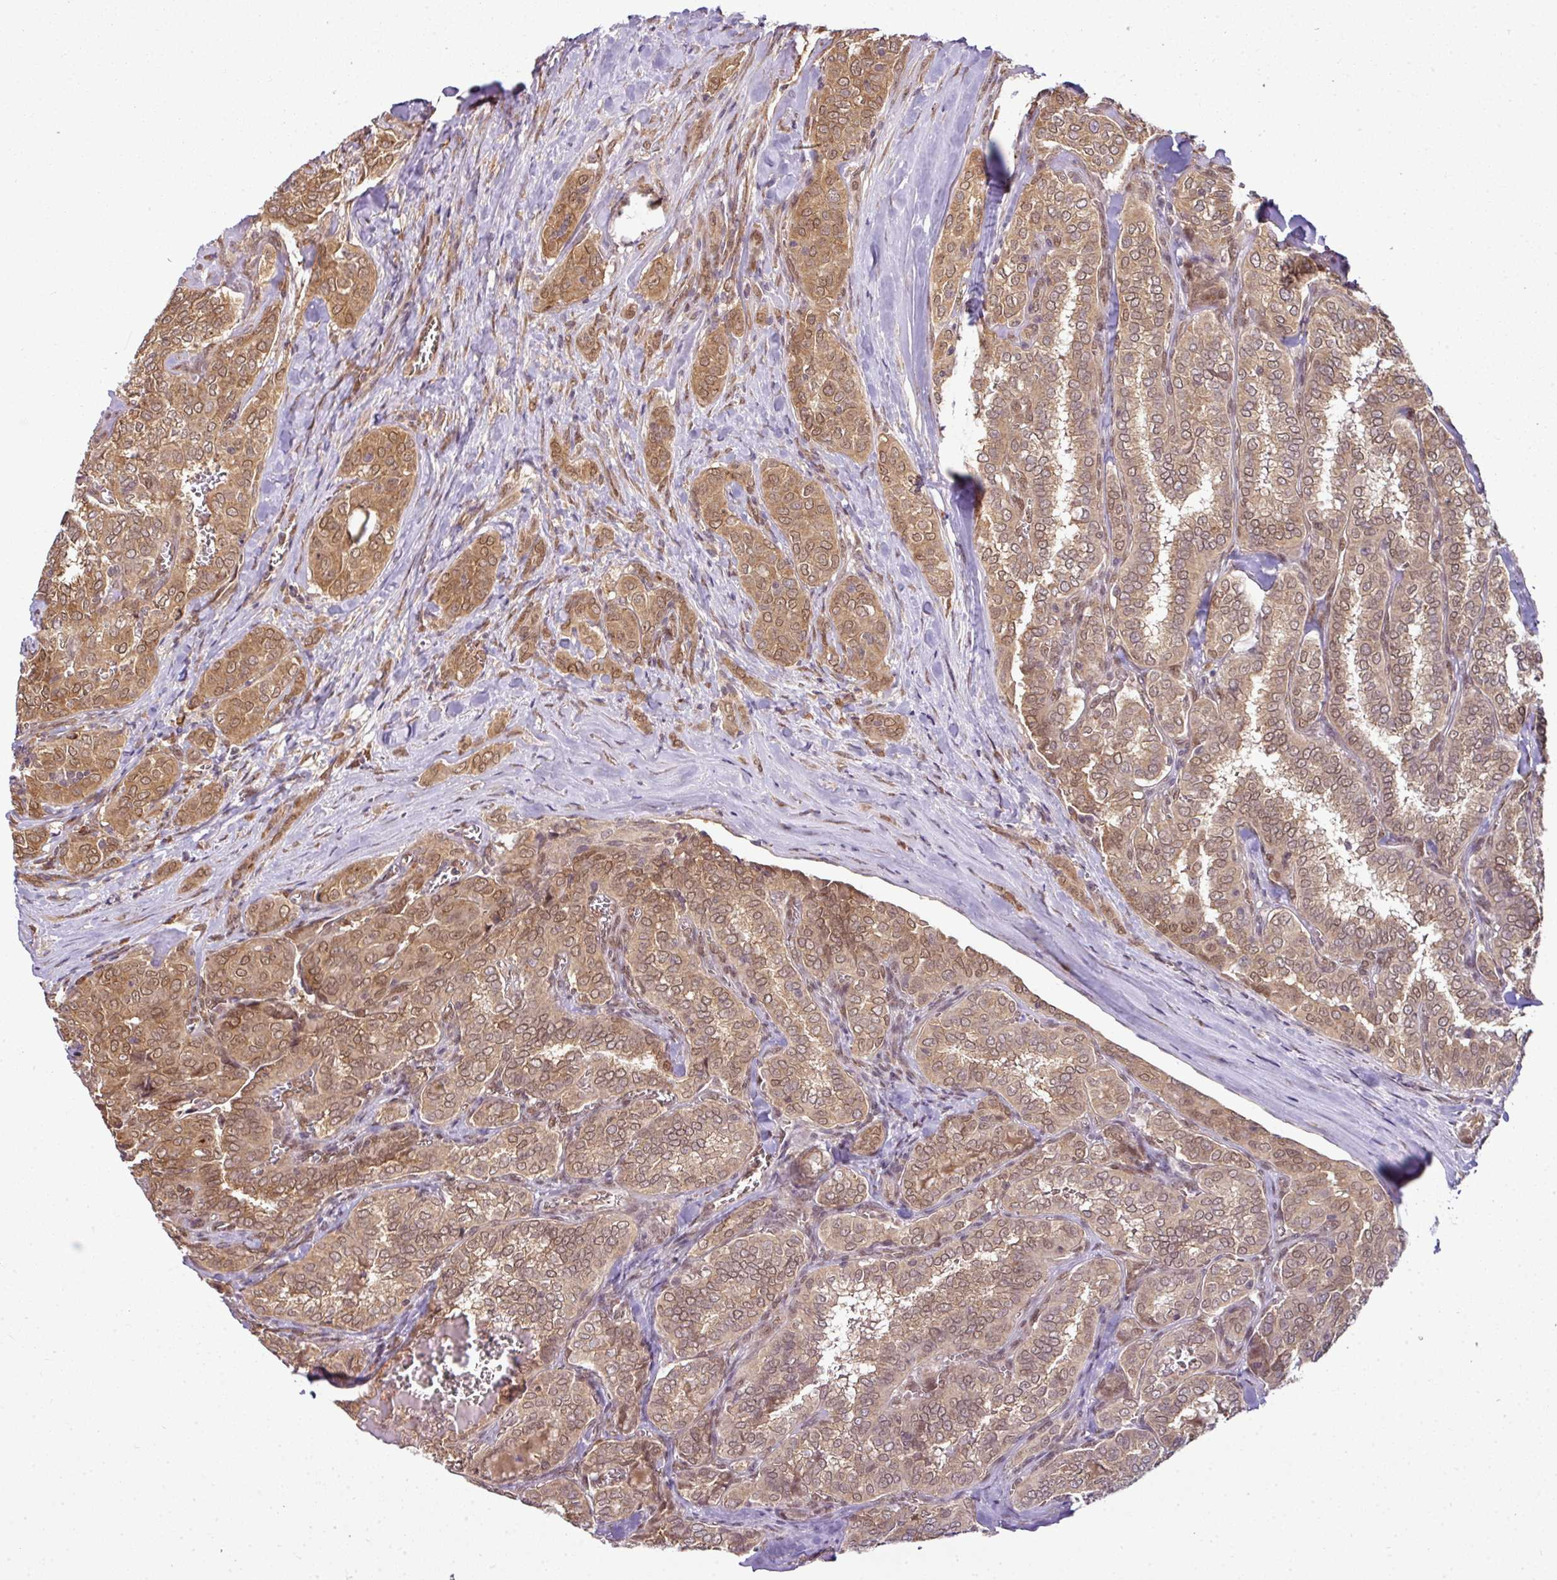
{"staining": {"intensity": "moderate", "quantity": ">75%", "location": "cytoplasmic/membranous,nuclear"}, "tissue": "thyroid cancer", "cell_type": "Tumor cells", "image_type": "cancer", "snomed": [{"axis": "morphology", "description": "Papillary adenocarcinoma, NOS"}, {"axis": "topography", "description": "Thyroid gland"}], "caption": "Human papillary adenocarcinoma (thyroid) stained for a protein (brown) shows moderate cytoplasmic/membranous and nuclear positive positivity in about >75% of tumor cells.", "gene": "RBM4B", "patient": {"sex": "female", "age": 30}}